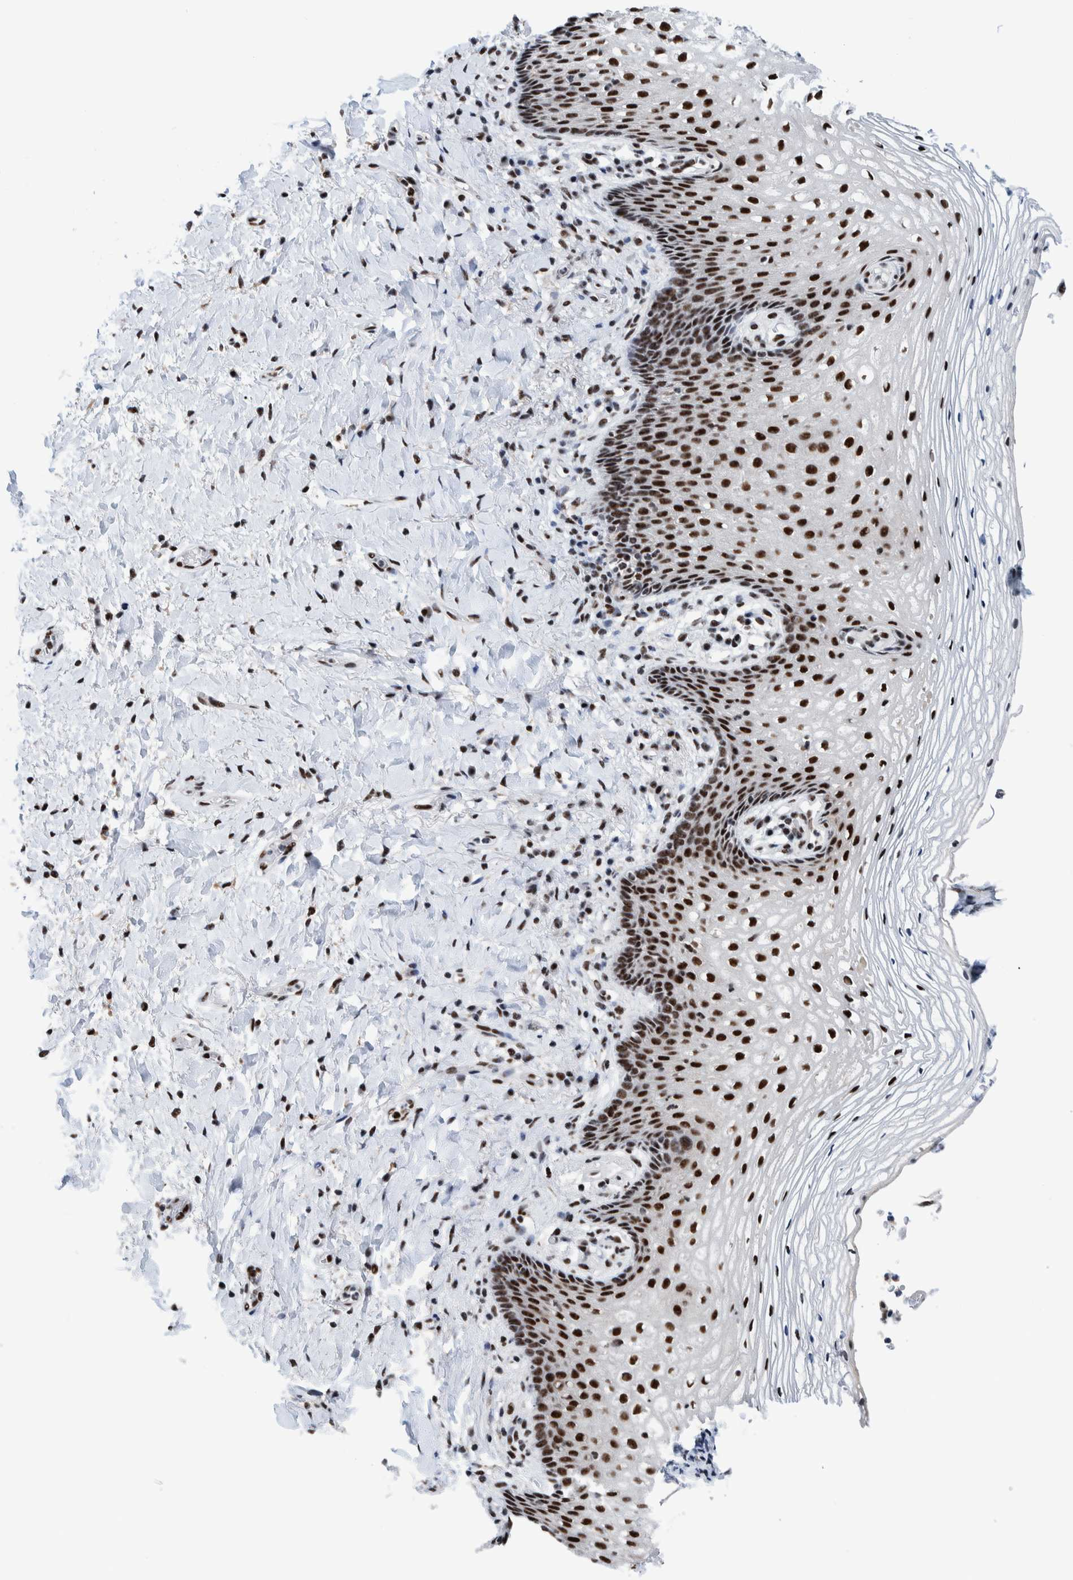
{"staining": {"intensity": "strong", "quantity": ">75%", "location": "nuclear"}, "tissue": "vagina", "cell_type": "Squamous epithelial cells", "image_type": "normal", "snomed": [{"axis": "morphology", "description": "Normal tissue, NOS"}, {"axis": "topography", "description": "Vagina"}], "caption": "There is high levels of strong nuclear staining in squamous epithelial cells of normal vagina, as demonstrated by immunohistochemical staining (brown color).", "gene": "EFTUD2", "patient": {"sex": "female", "age": 60}}